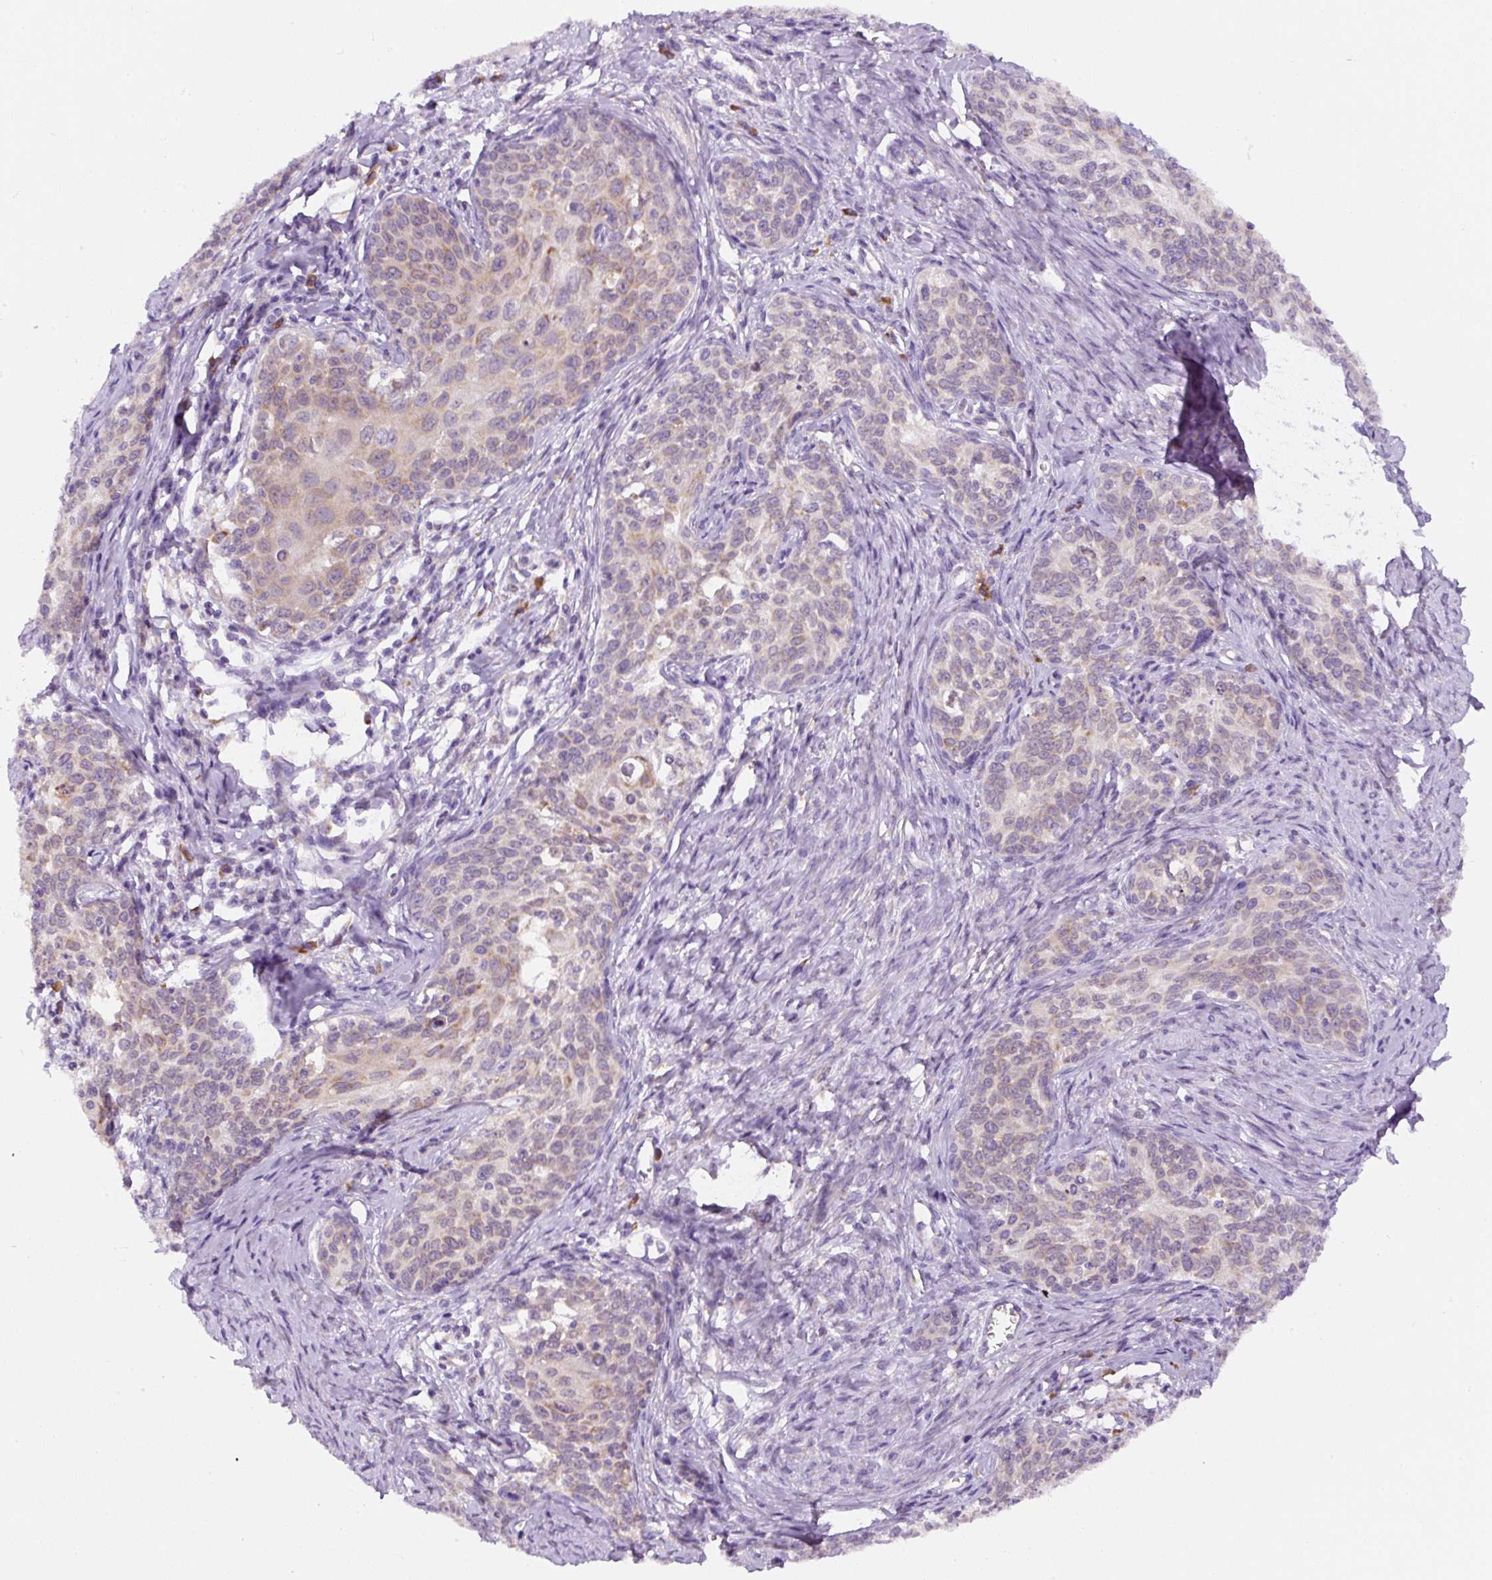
{"staining": {"intensity": "weak", "quantity": "25%-75%", "location": "cytoplasmic/membranous"}, "tissue": "cervical cancer", "cell_type": "Tumor cells", "image_type": "cancer", "snomed": [{"axis": "morphology", "description": "Squamous cell carcinoma, NOS"}, {"axis": "morphology", "description": "Adenocarcinoma, NOS"}, {"axis": "topography", "description": "Cervix"}], "caption": "Protein staining shows weak cytoplasmic/membranous positivity in about 25%-75% of tumor cells in cervical adenocarcinoma. Immunohistochemistry (ihc) stains the protein in brown and the nuclei are stained blue.", "gene": "DDOST", "patient": {"sex": "female", "age": 52}}